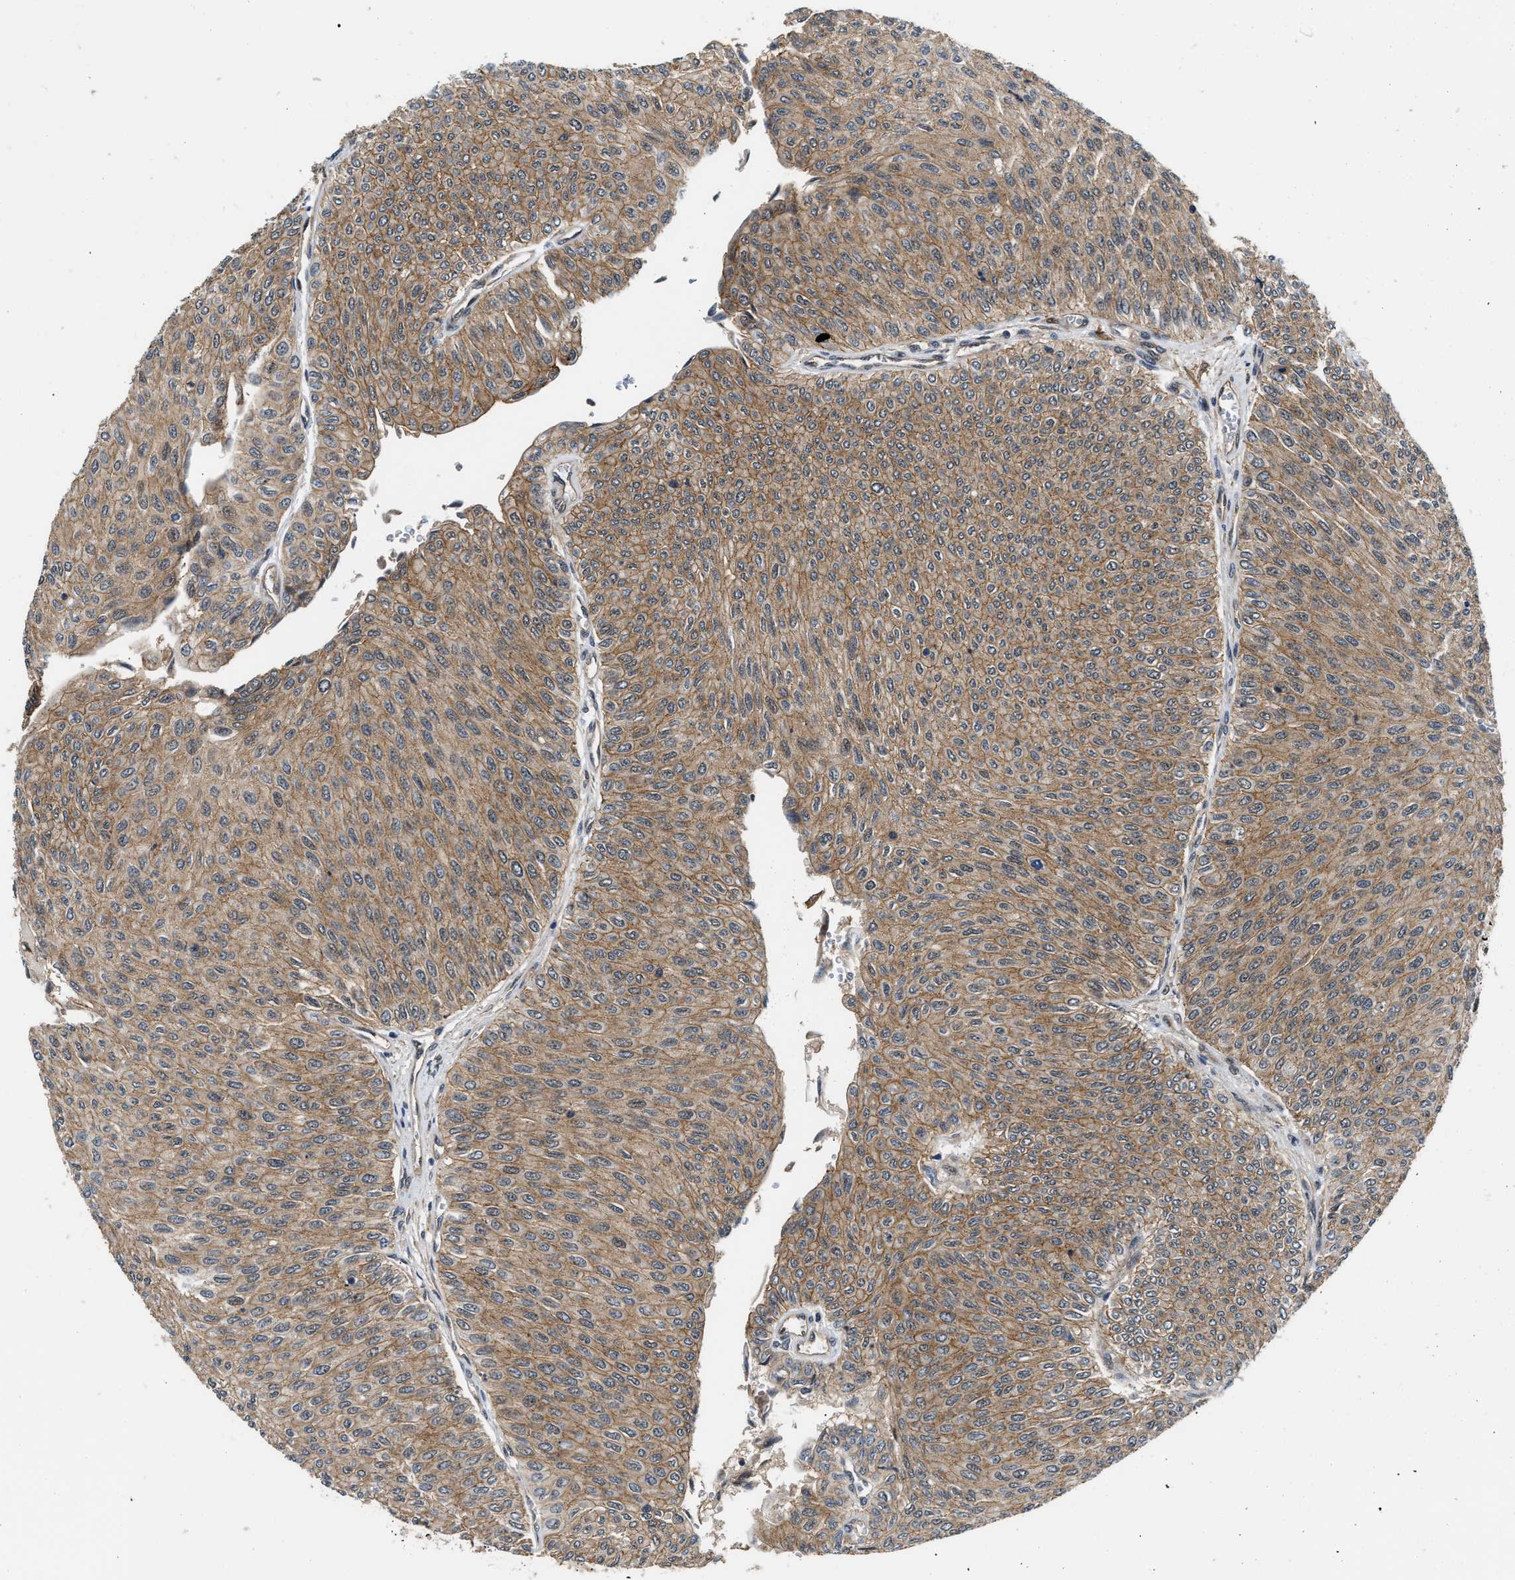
{"staining": {"intensity": "moderate", "quantity": ">75%", "location": "cytoplasmic/membranous"}, "tissue": "urothelial cancer", "cell_type": "Tumor cells", "image_type": "cancer", "snomed": [{"axis": "morphology", "description": "Urothelial carcinoma, Low grade"}, {"axis": "topography", "description": "Urinary bladder"}], "caption": "A brown stain labels moderate cytoplasmic/membranous positivity of a protein in urothelial cancer tumor cells.", "gene": "COPS2", "patient": {"sex": "male", "age": 78}}